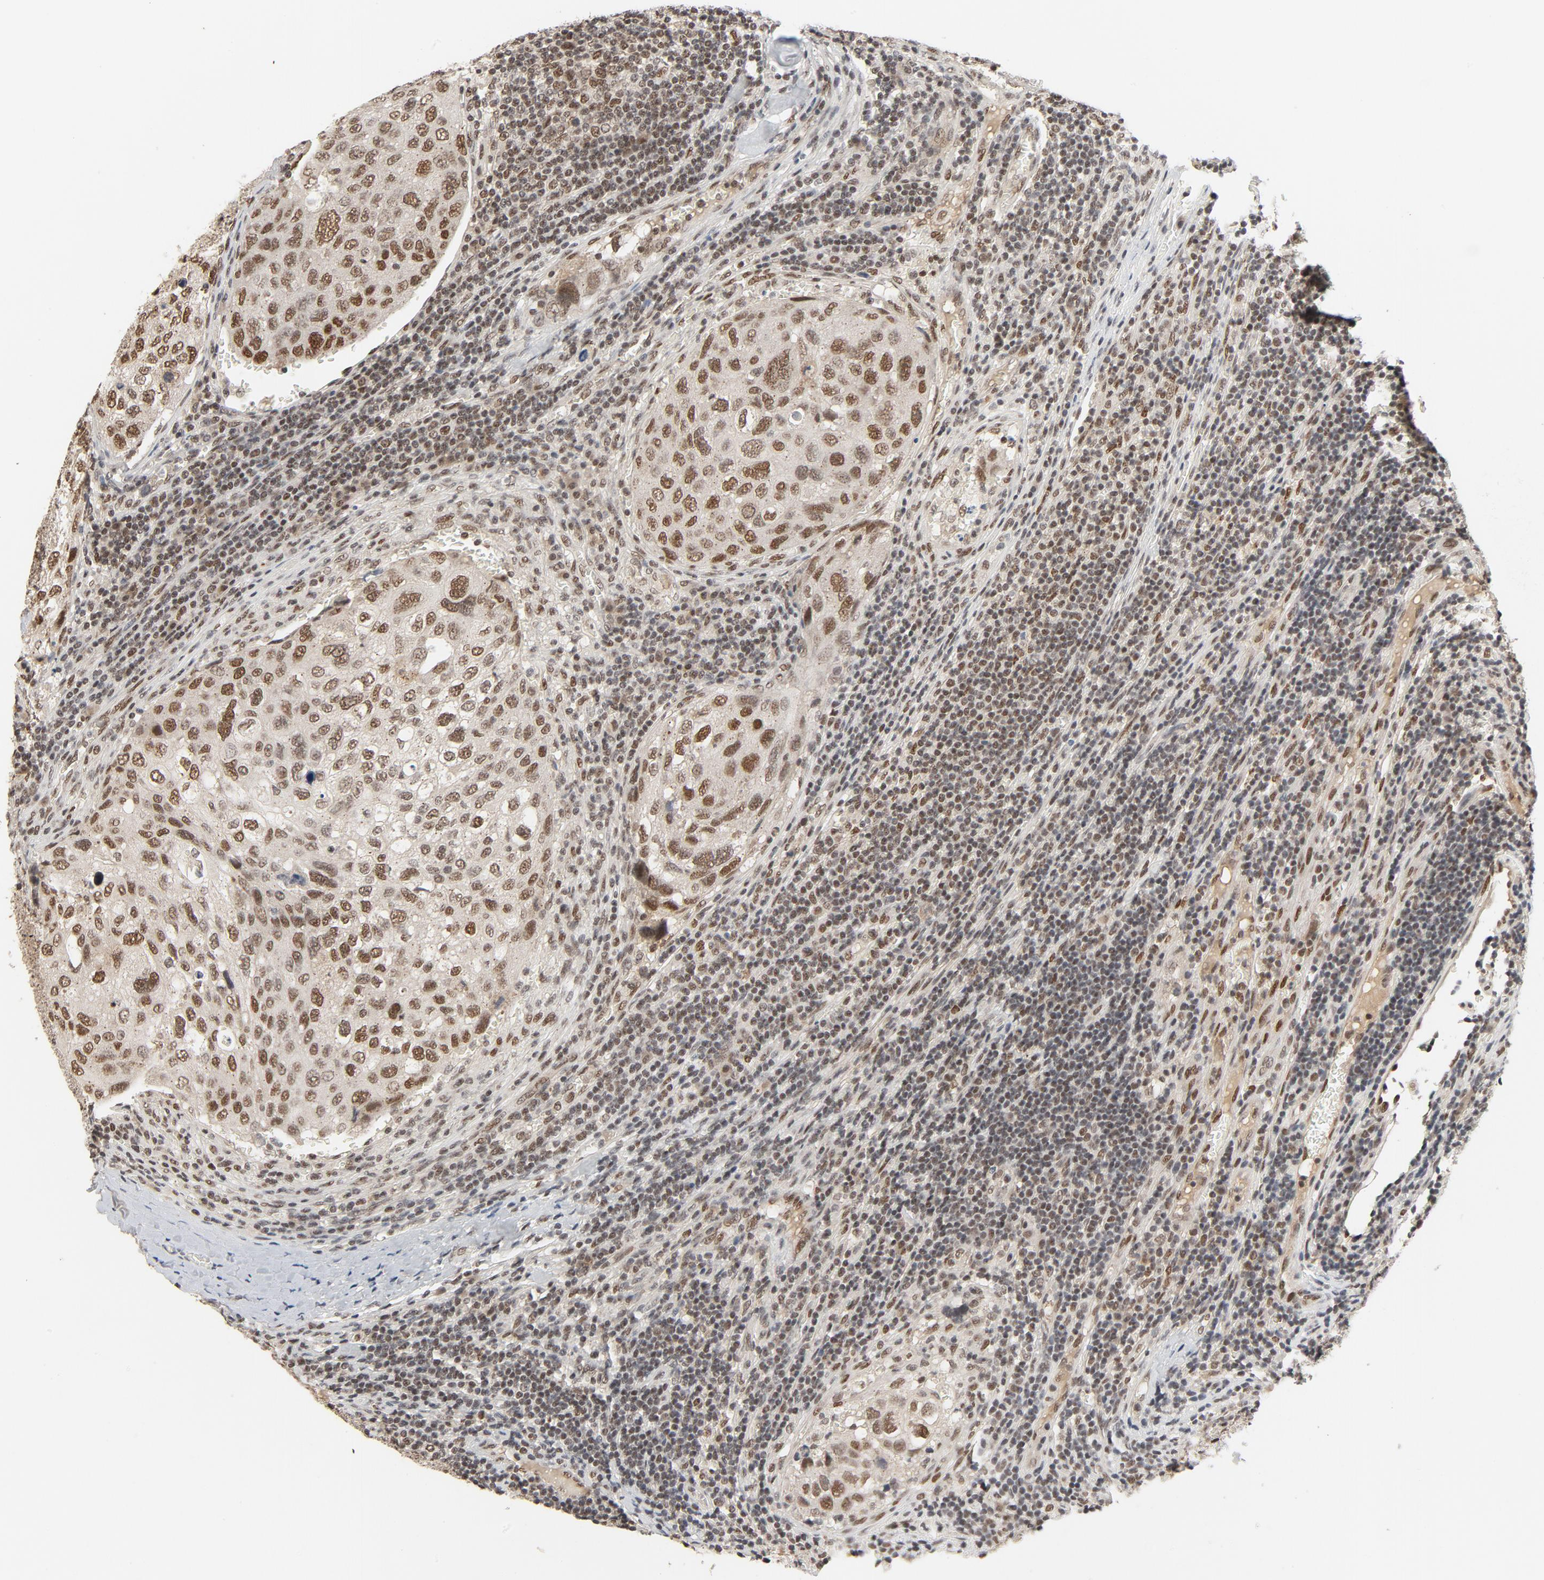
{"staining": {"intensity": "strong", "quantity": ">75%", "location": "nuclear"}, "tissue": "urothelial cancer", "cell_type": "Tumor cells", "image_type": "cancer", "snomed": [{"axis": "morphology", "description": "Urothelial carcinoma, High grade"}, {"axis": "topography", "description": "Lymph node"}, {"axis": "topography", "description": "Urinary bladder"}], "caption": "Protein expression analysis of human high-grade urothelial carcinoma reveals strong nuclear expression in about >75% of tumor cells. (Brightfield microscopy of DAB IHC at high magnification).", "gene": "SMARCD1", "patient": {"sex": "male", "age": 51}}